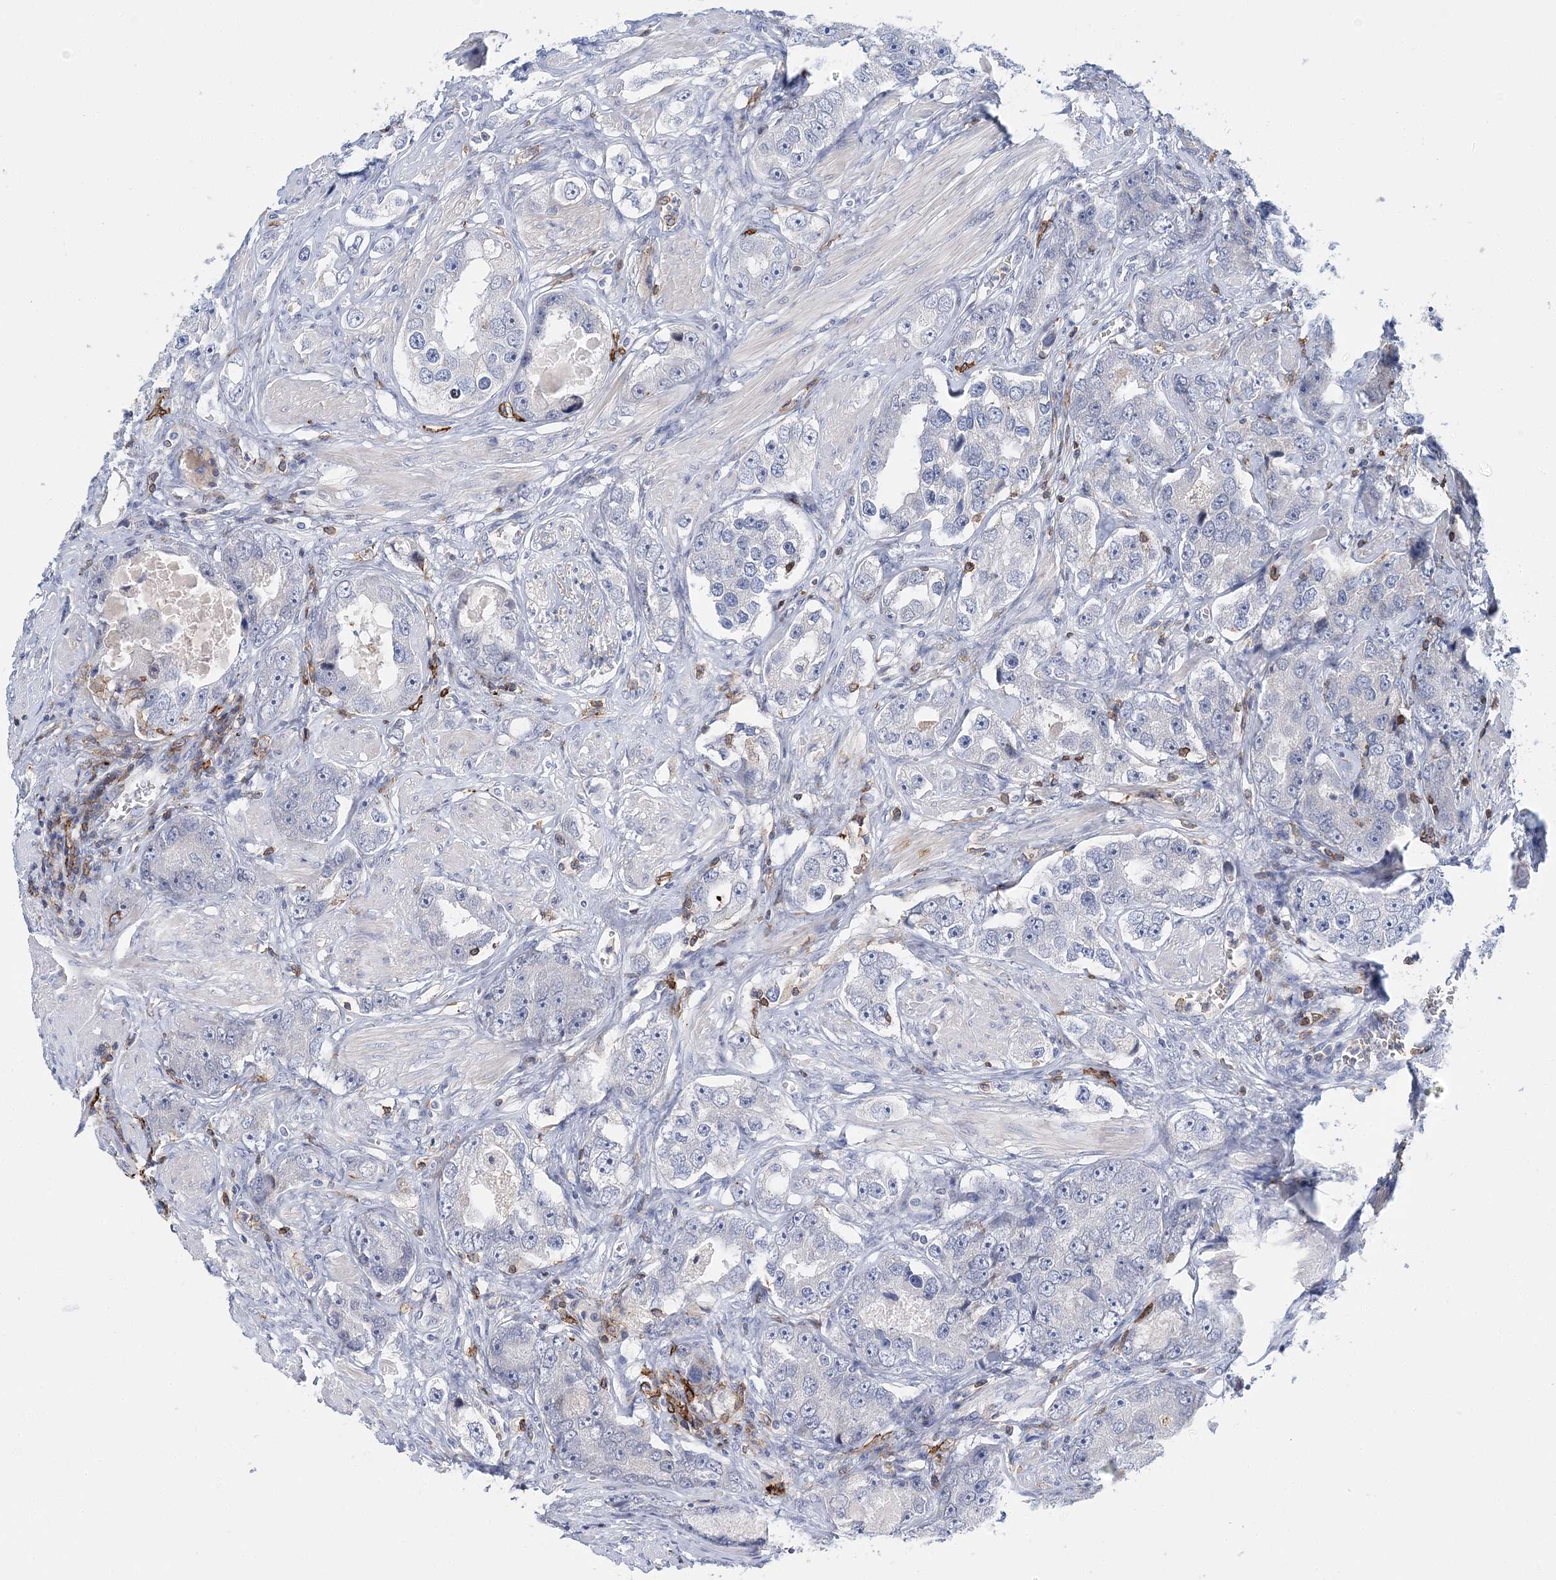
{"staining": {"intensity": "negative", "quantity": "none", "location": "none"}, "tissue": "prostate cancer", "cell_type": "Tumor cells", "image_type": "cancer", "snomed": [{"axis": "morphology", "description": "Adenocarcinoma, High grade"}, {"axis": "topography", "description": "Prostate"}], "caption": "Prostate high-grade adenocarcinoma stained for a protein using immunohistochemistry (IHC) shows no expression tumor cells.", "gene": "PRMT9", "patient": {"sex": "male", "age": 63}}